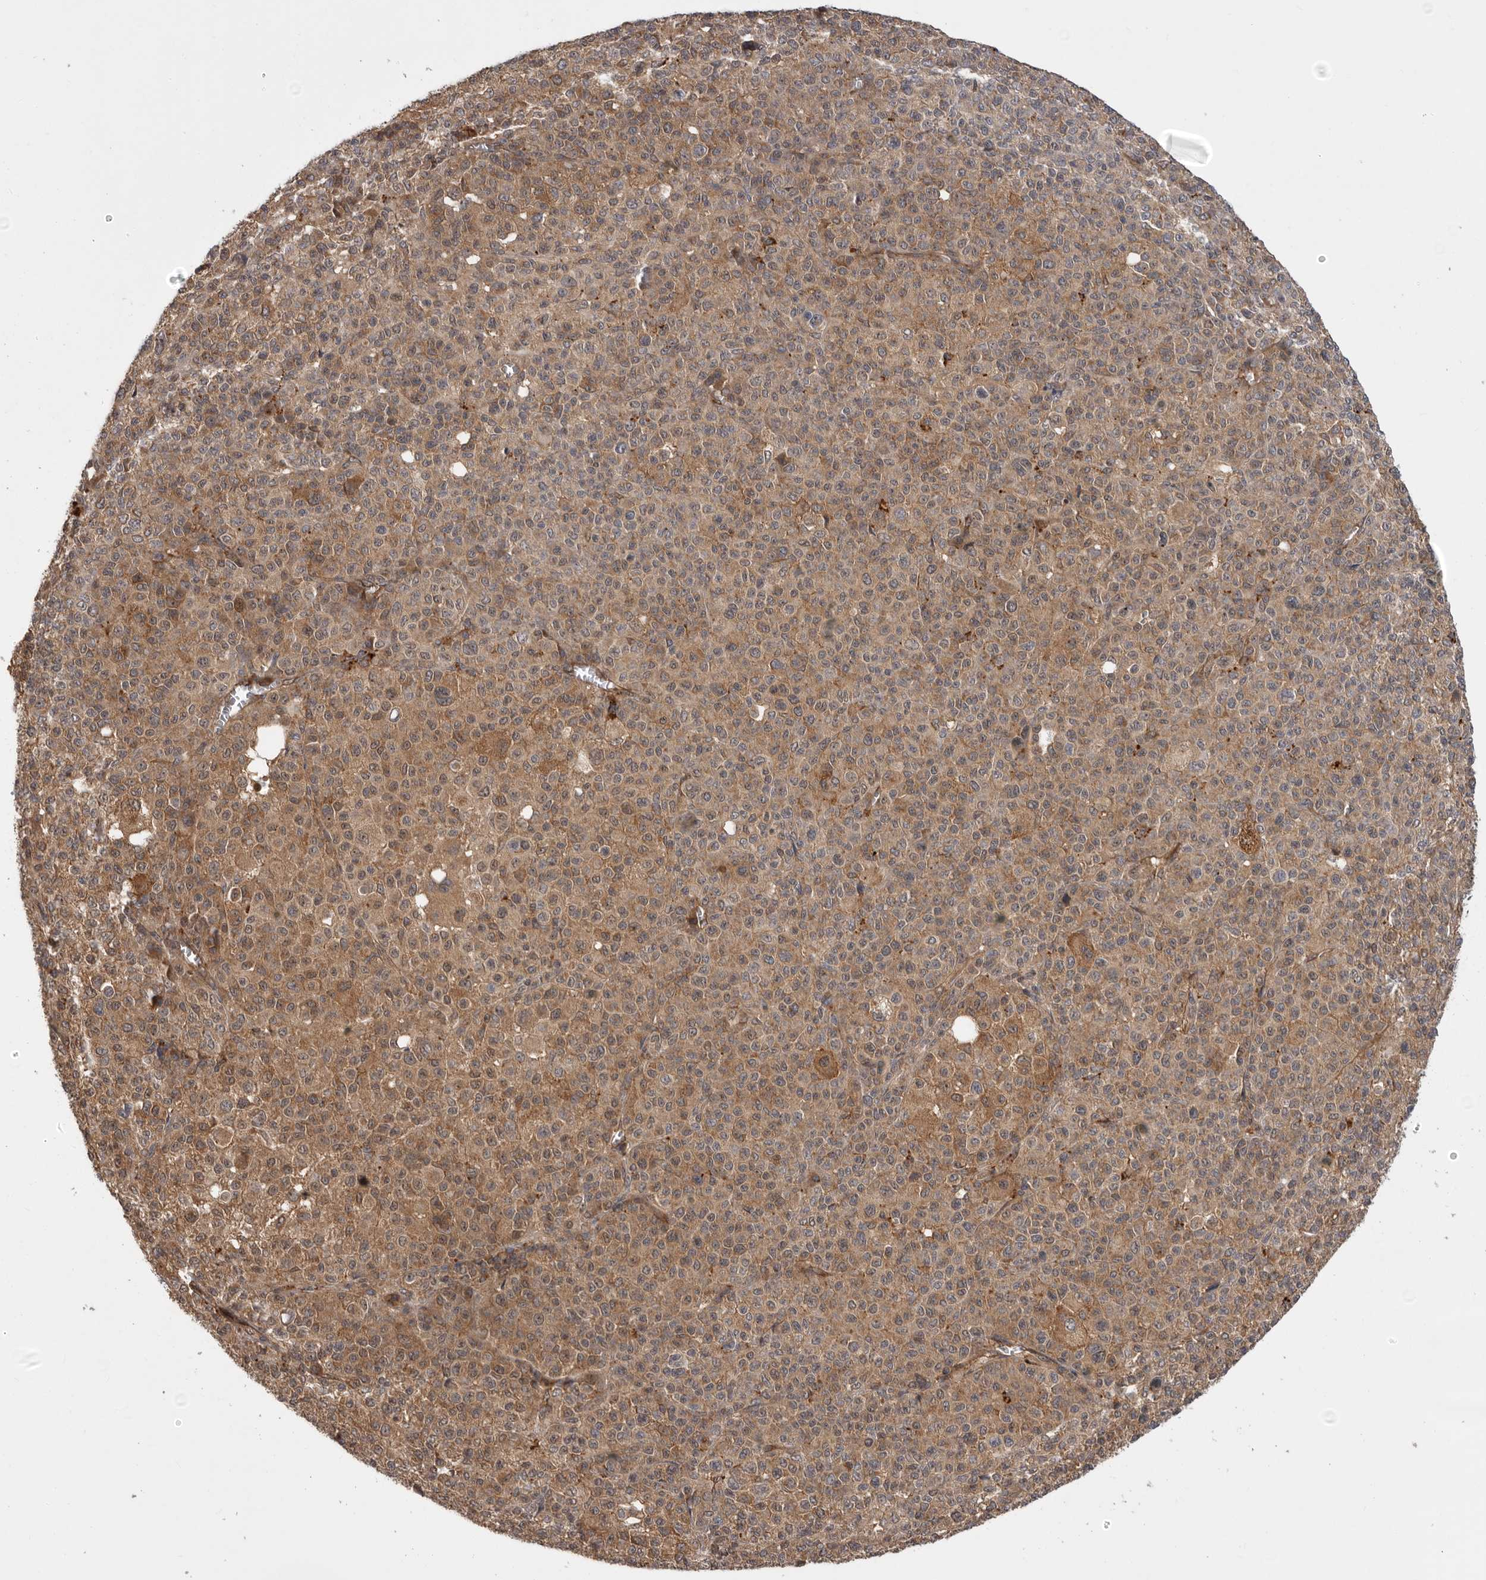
{"staining": {"intensity": "moderate", "quantity": ">75%", "location": "cytoplasmic/membranous"}, "tissue": "melanoma", "cell_type": "Tumor cells", "image_type": "cancer", "snomed": [{"axis": "morphology", "description": "Malignant melanoma, Metastatic site"}, {"axis": "topography", "description": "Skin"}], "caption": "Human malignant melanoma (metastatic site) stained for a protein (brown) exhibits moderate cytoplasmic/membranous positive staining in about >75% of tumor cells.", "gene": "DHDDS", "patient": {"sex": "female", "age": 74}}